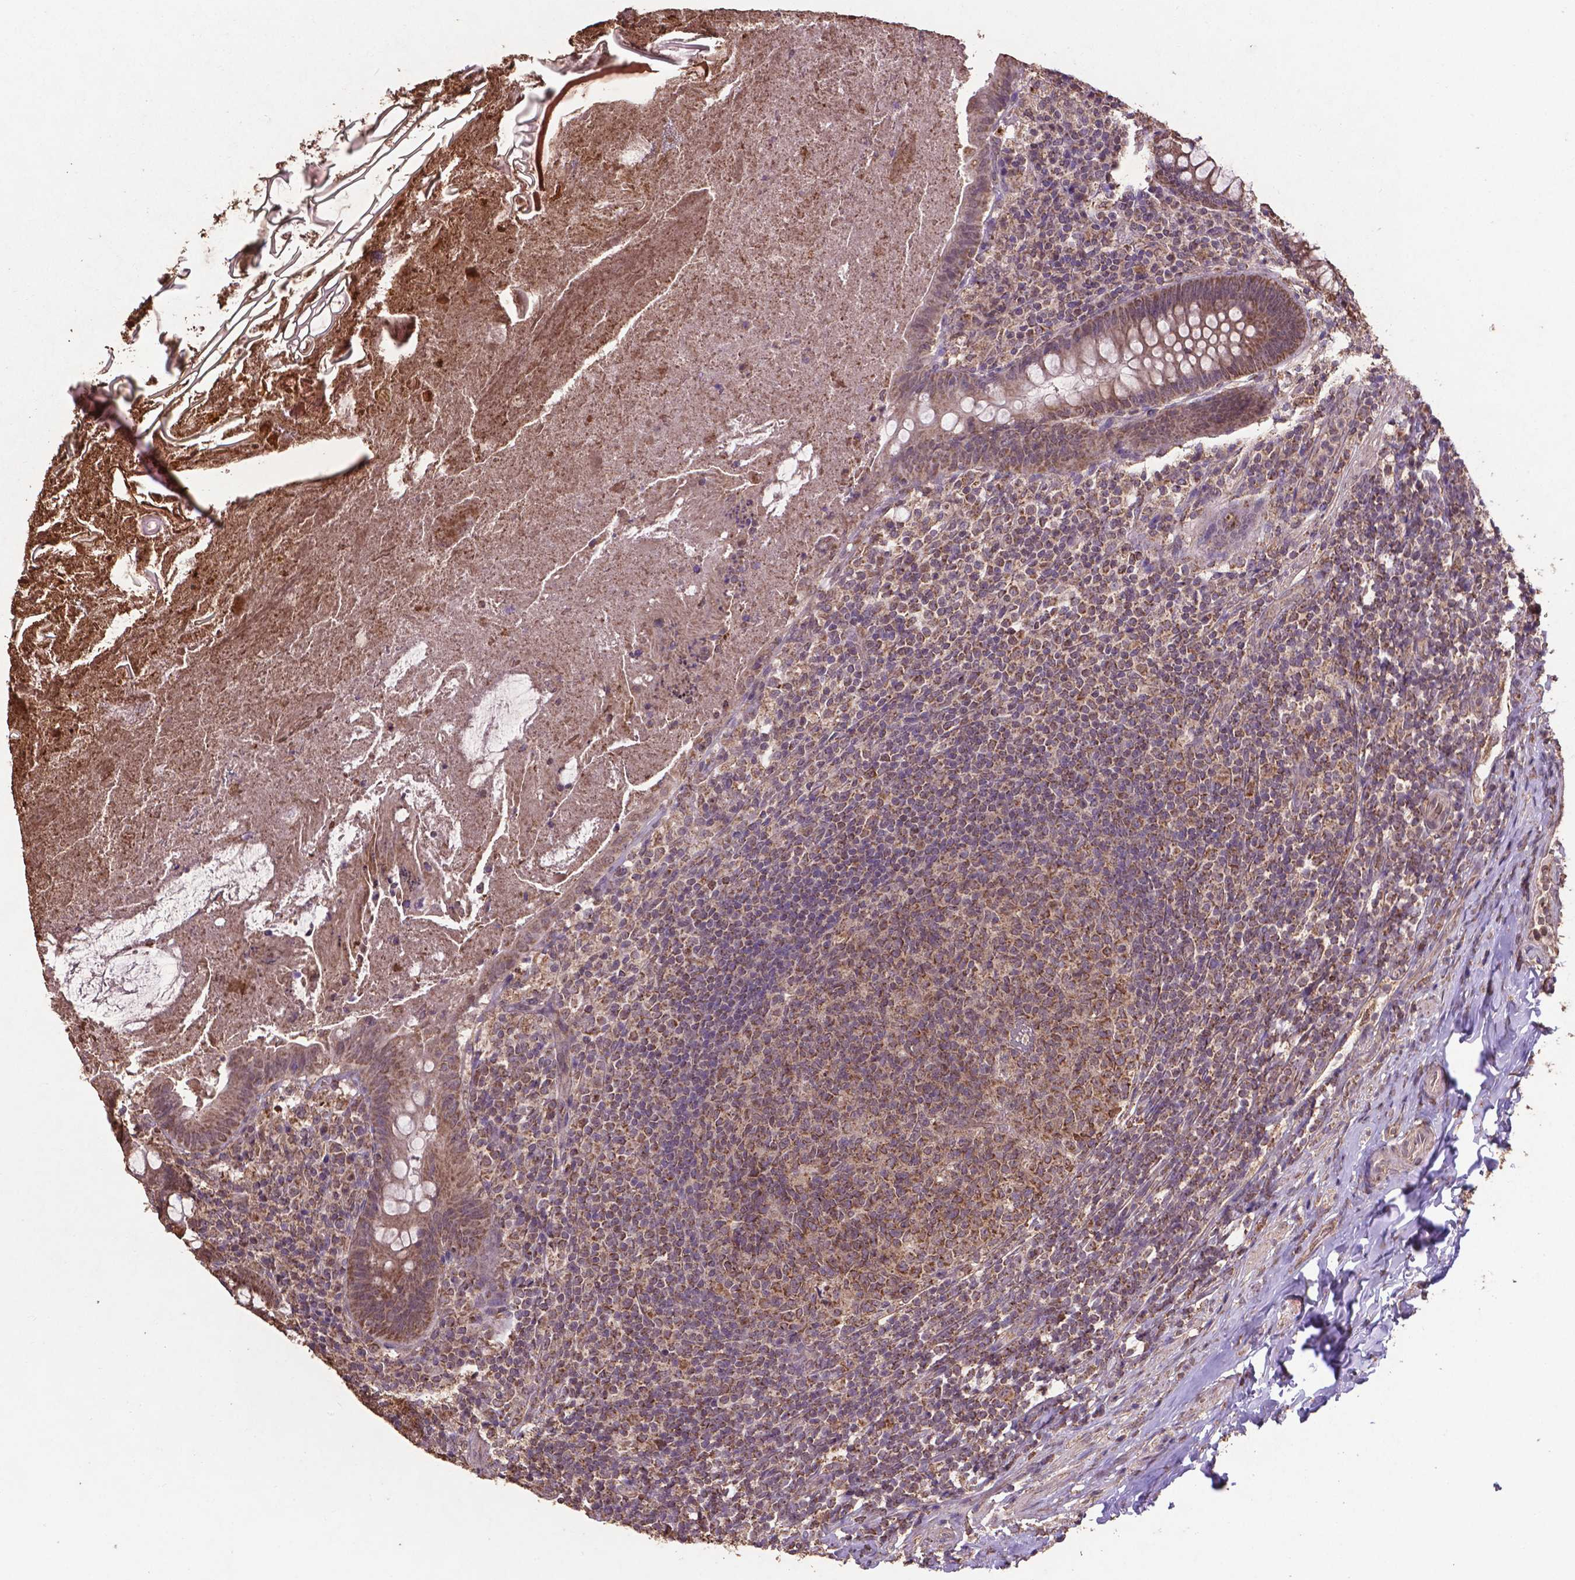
{"staining": {"intensity": "moderate", "quantity": ">75%", "location": "cytoplasmic/membranous"}, "tissue": "appendix", "cell_type": "Glandular cells", "image_type": "normal", "snomed": [{"axis": "morphology", "description": "Normal tissue, NOS"}, {"axis": "topography", "description": "Appendix"}], "caption": "IHC photomicrograph of benign human appendix stained for a protein (brown), which reveals medium levels of moderate cytoplasmic/membranous staining in approximately >75% of glandular cells.", "gene": "DCAF1", "patient": {"sex": "male", "age": 47}}